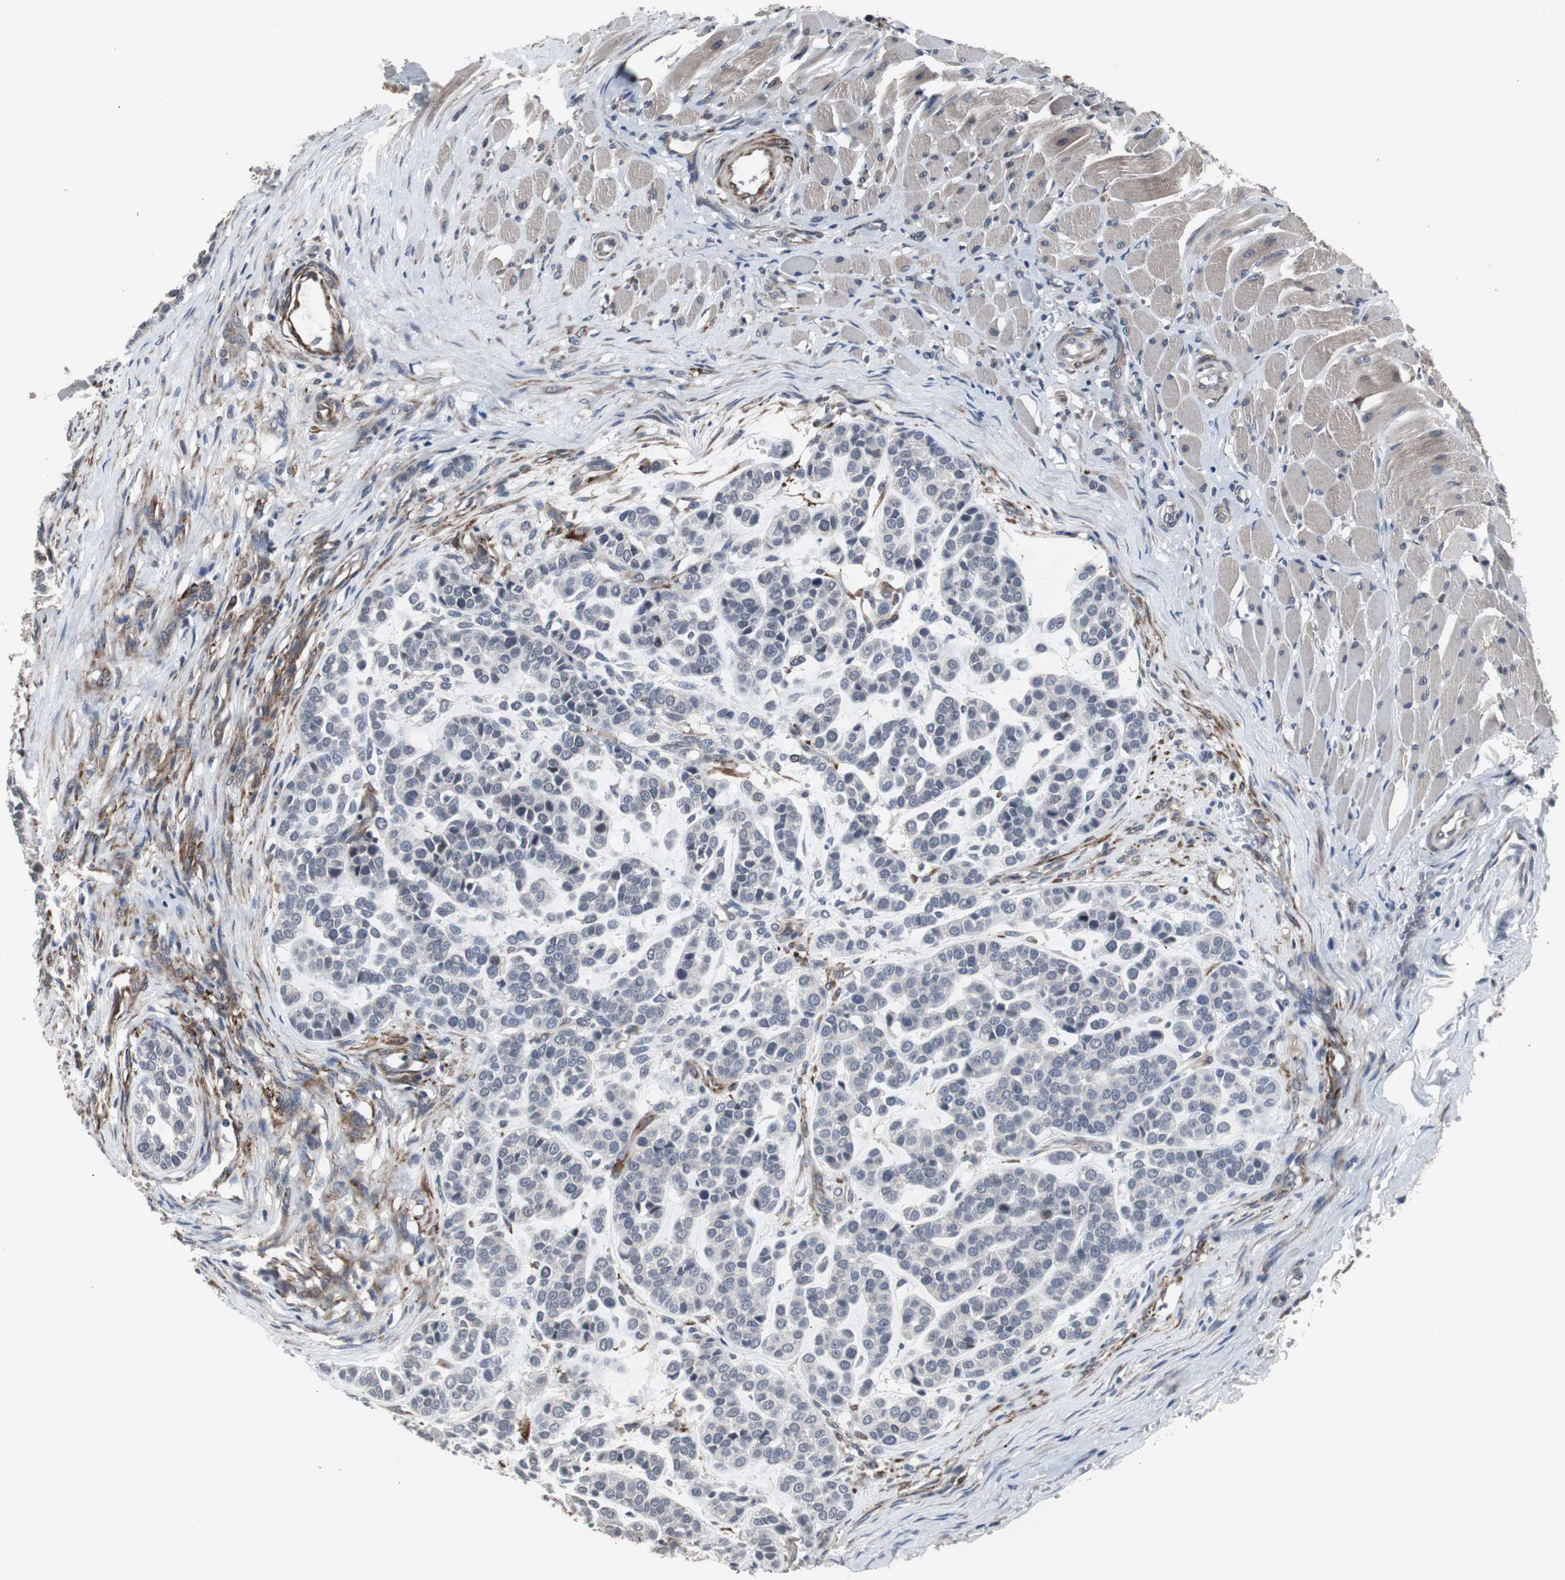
{"staining": {"intensity": "negative", "quantity": "none", "location": "none"}, "tissue": "head and neck cancer", "cell_type": "Tumor cells", "image_type": "cancer", "snomed": [{"axis": "morphology", "description": "Adenocarcinoma, NOS"}, {"axis": "morphology", "description": "Adenoma, NOS"}, {"axis": "topography", "description": "Head-Neck"}], "caption": "There is no significant staining in tumor cells of adenocarcinoma (head and neck).", "gene": "CRADD", "patient": {"sex": "female", "age": 55}}